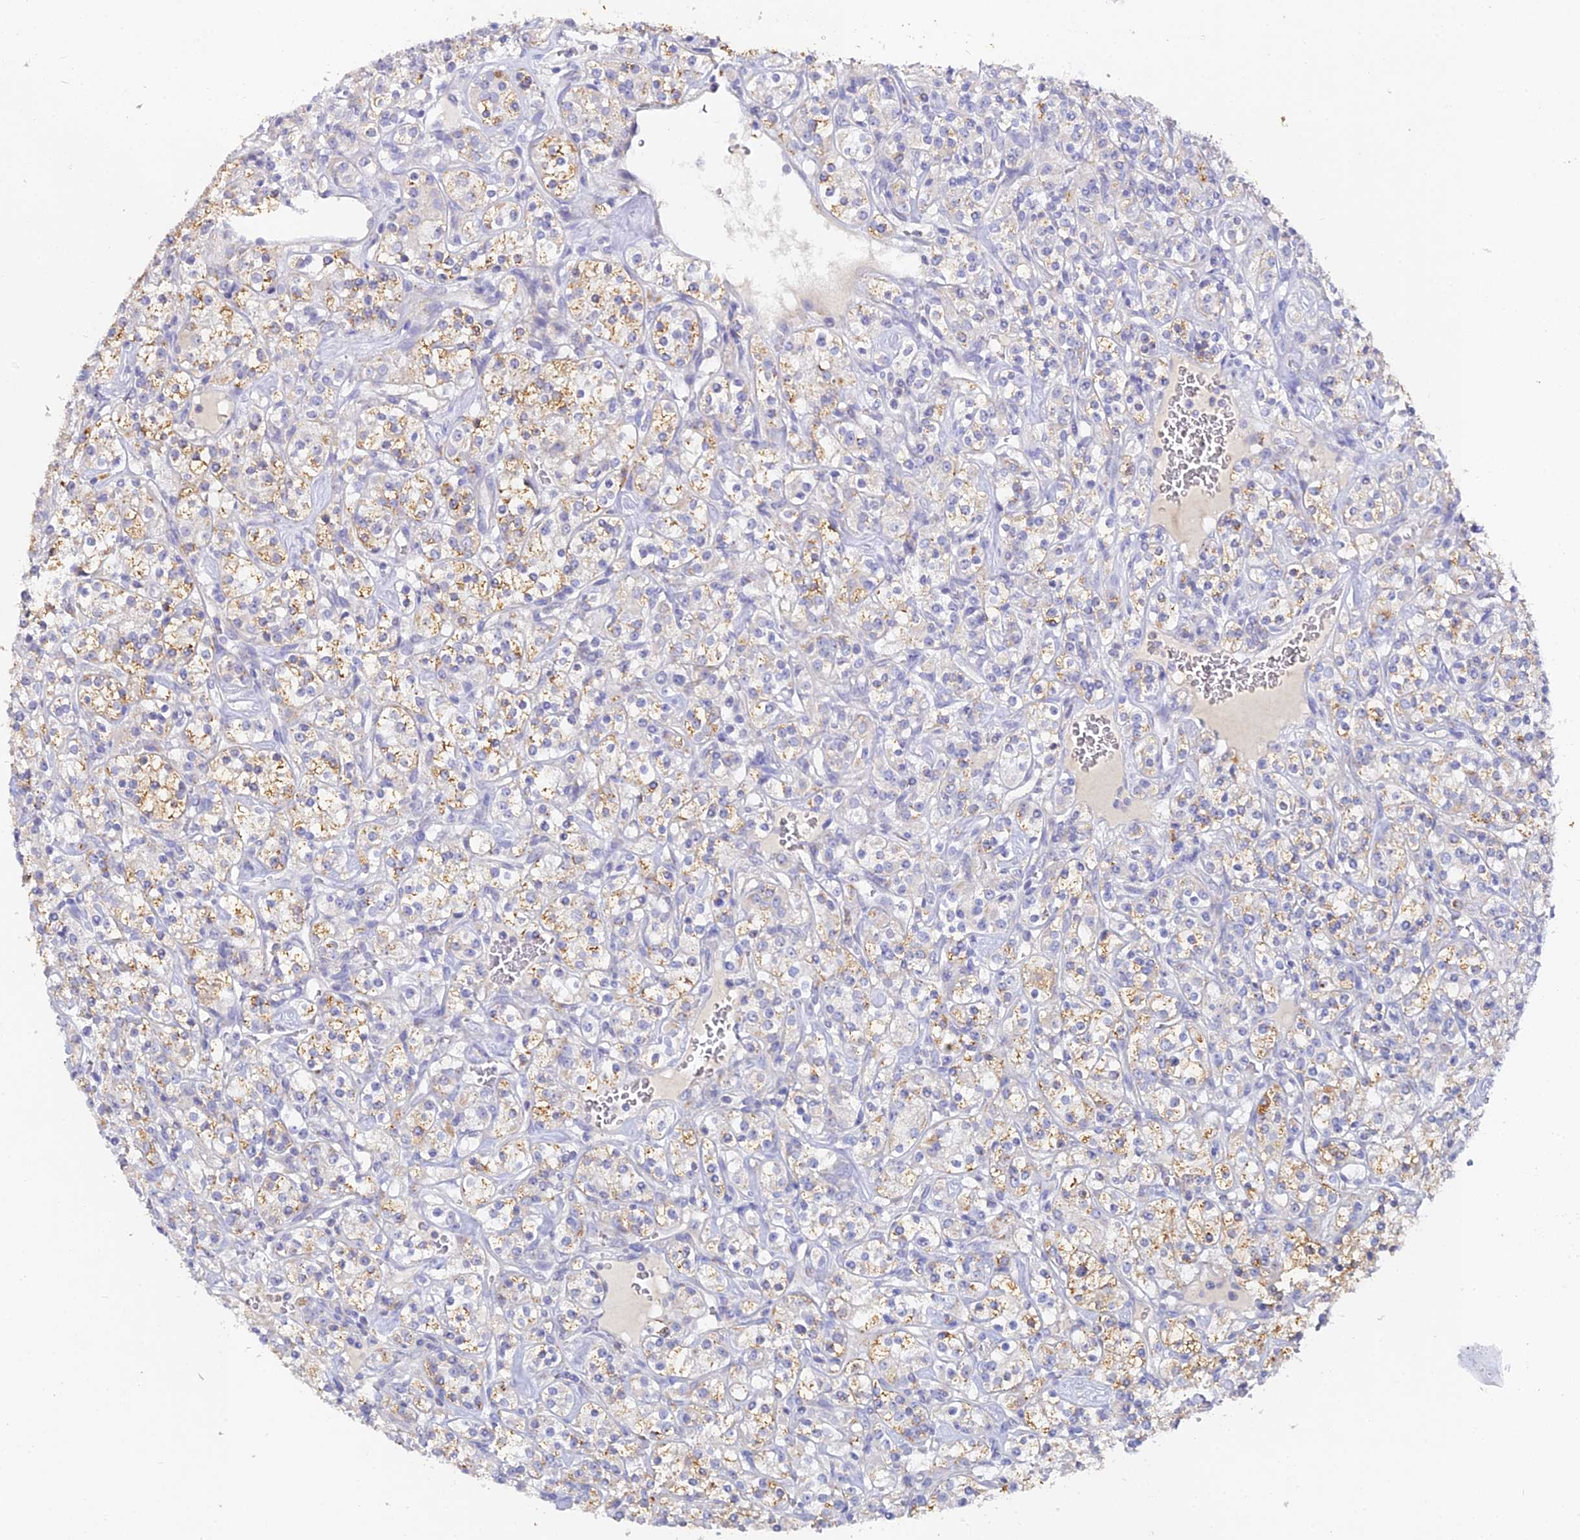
{"staining": {"intensity": "moderate", "quantity": "<25%", "location": "cytoplasmic/membranous"}, "tissue": "renal cancer", "cell_type": "Tumor cells", "image_type": "cancer", "snomed": [{"axis": "morphology", "description": "Adenocarcinoma, NOS"}, {"axis": "topography", "description": "Kidney"}], "caption": "A brown stain highlights moderate cytoplasmic/membranous positivity of a protein in adenocarcinoma (renal) tumor cells. Nuclei are stained in blue.", "gene": "DONSON", "patient": {"sex": "male", "age": 77}}